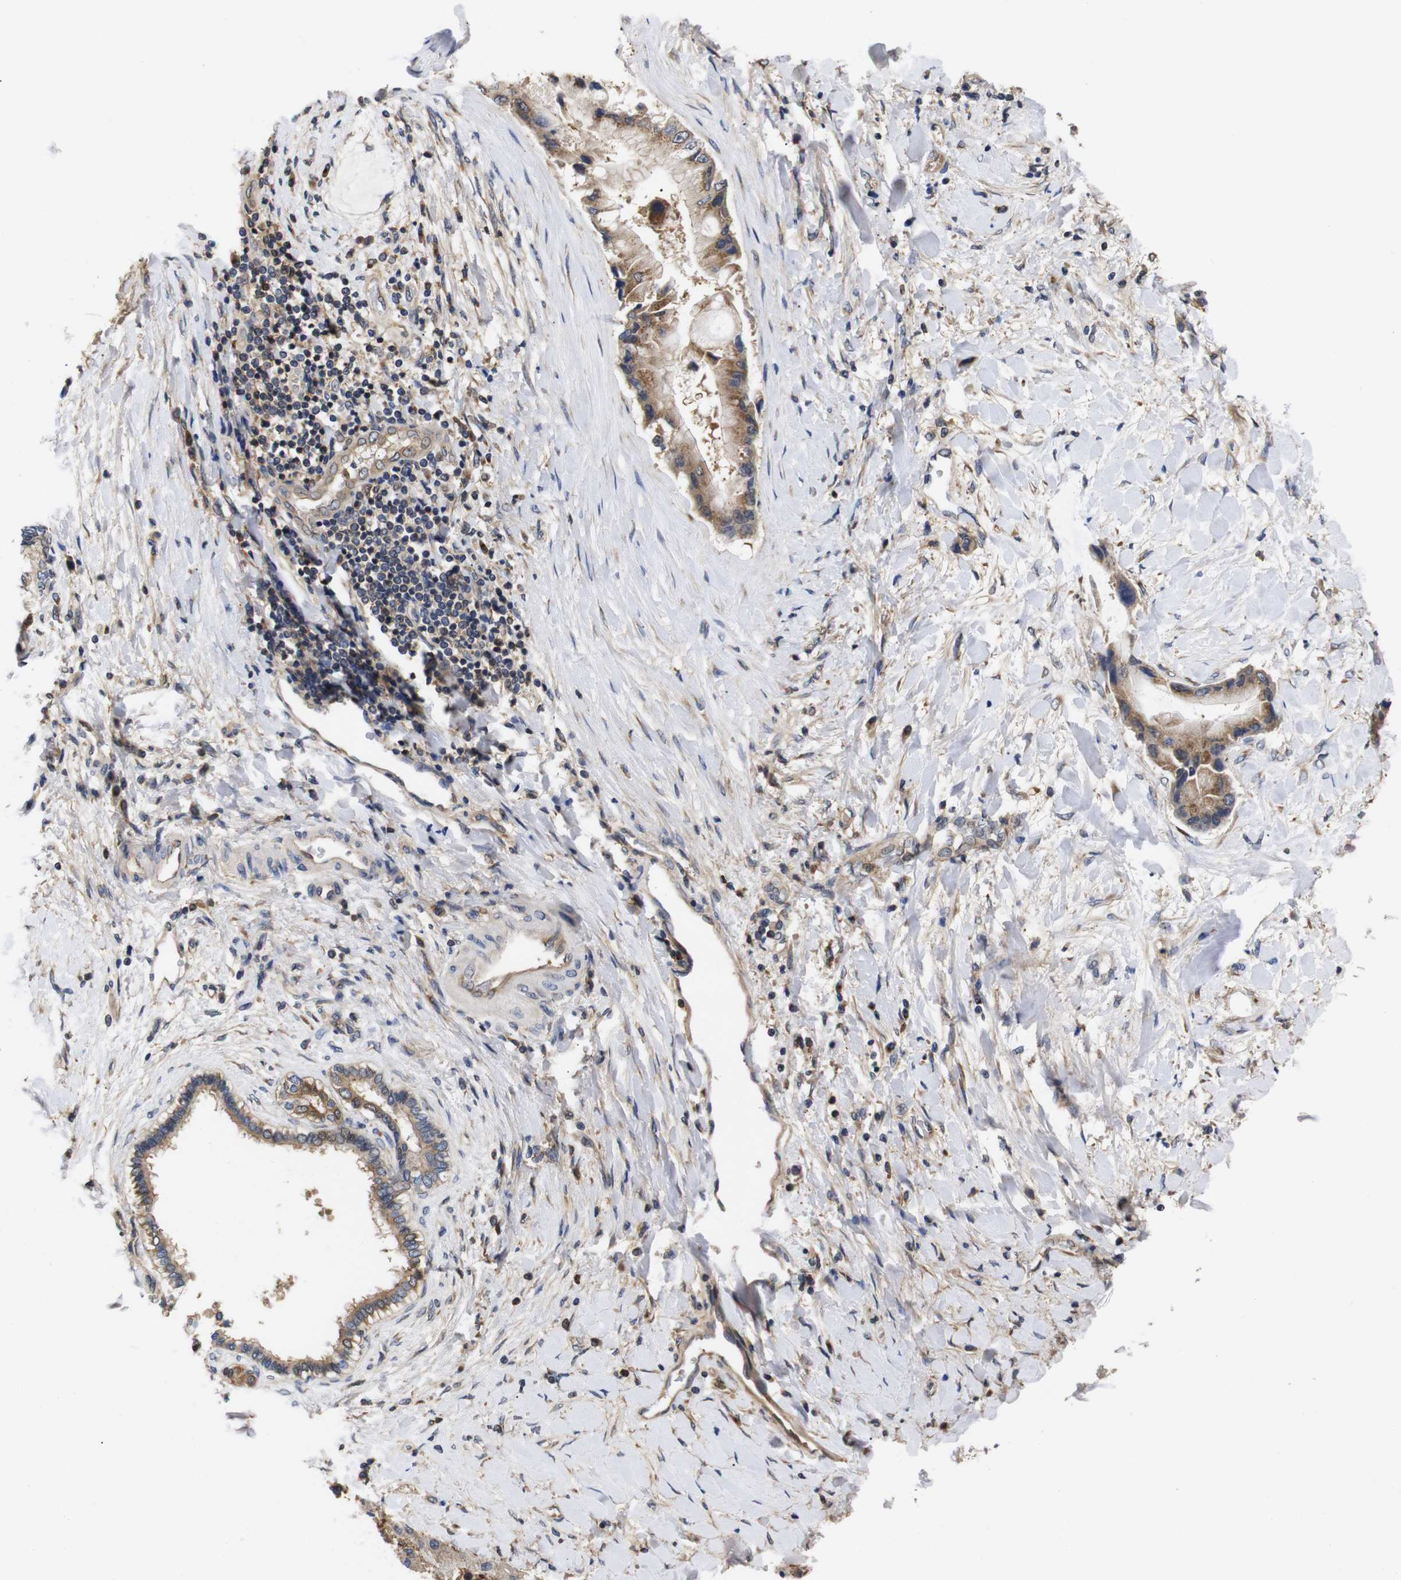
{"staining": {"intensity": "moderate", "quantity": ">75%", "location": "cytoplasmic/membranous"}, "tissue": "liver cancer", "cell_type": "Tumor cells", "image_type": "cancer", "snomed": [{"axis": "morphology", "description": "Cholangiocarcinoma"}, {"axis": "topography", "description": "Liver"}], "caption": "A medium amount of moderate cytoplasmic/membranous expression is seen in approximately >75% of tumor cells in liver cholangiocarcinoma tissue. (DAB IHC with brightfield microscopy, high magnification).", "gene": "LRRCC1", "patient": {"sex": "male", "age": 50}}